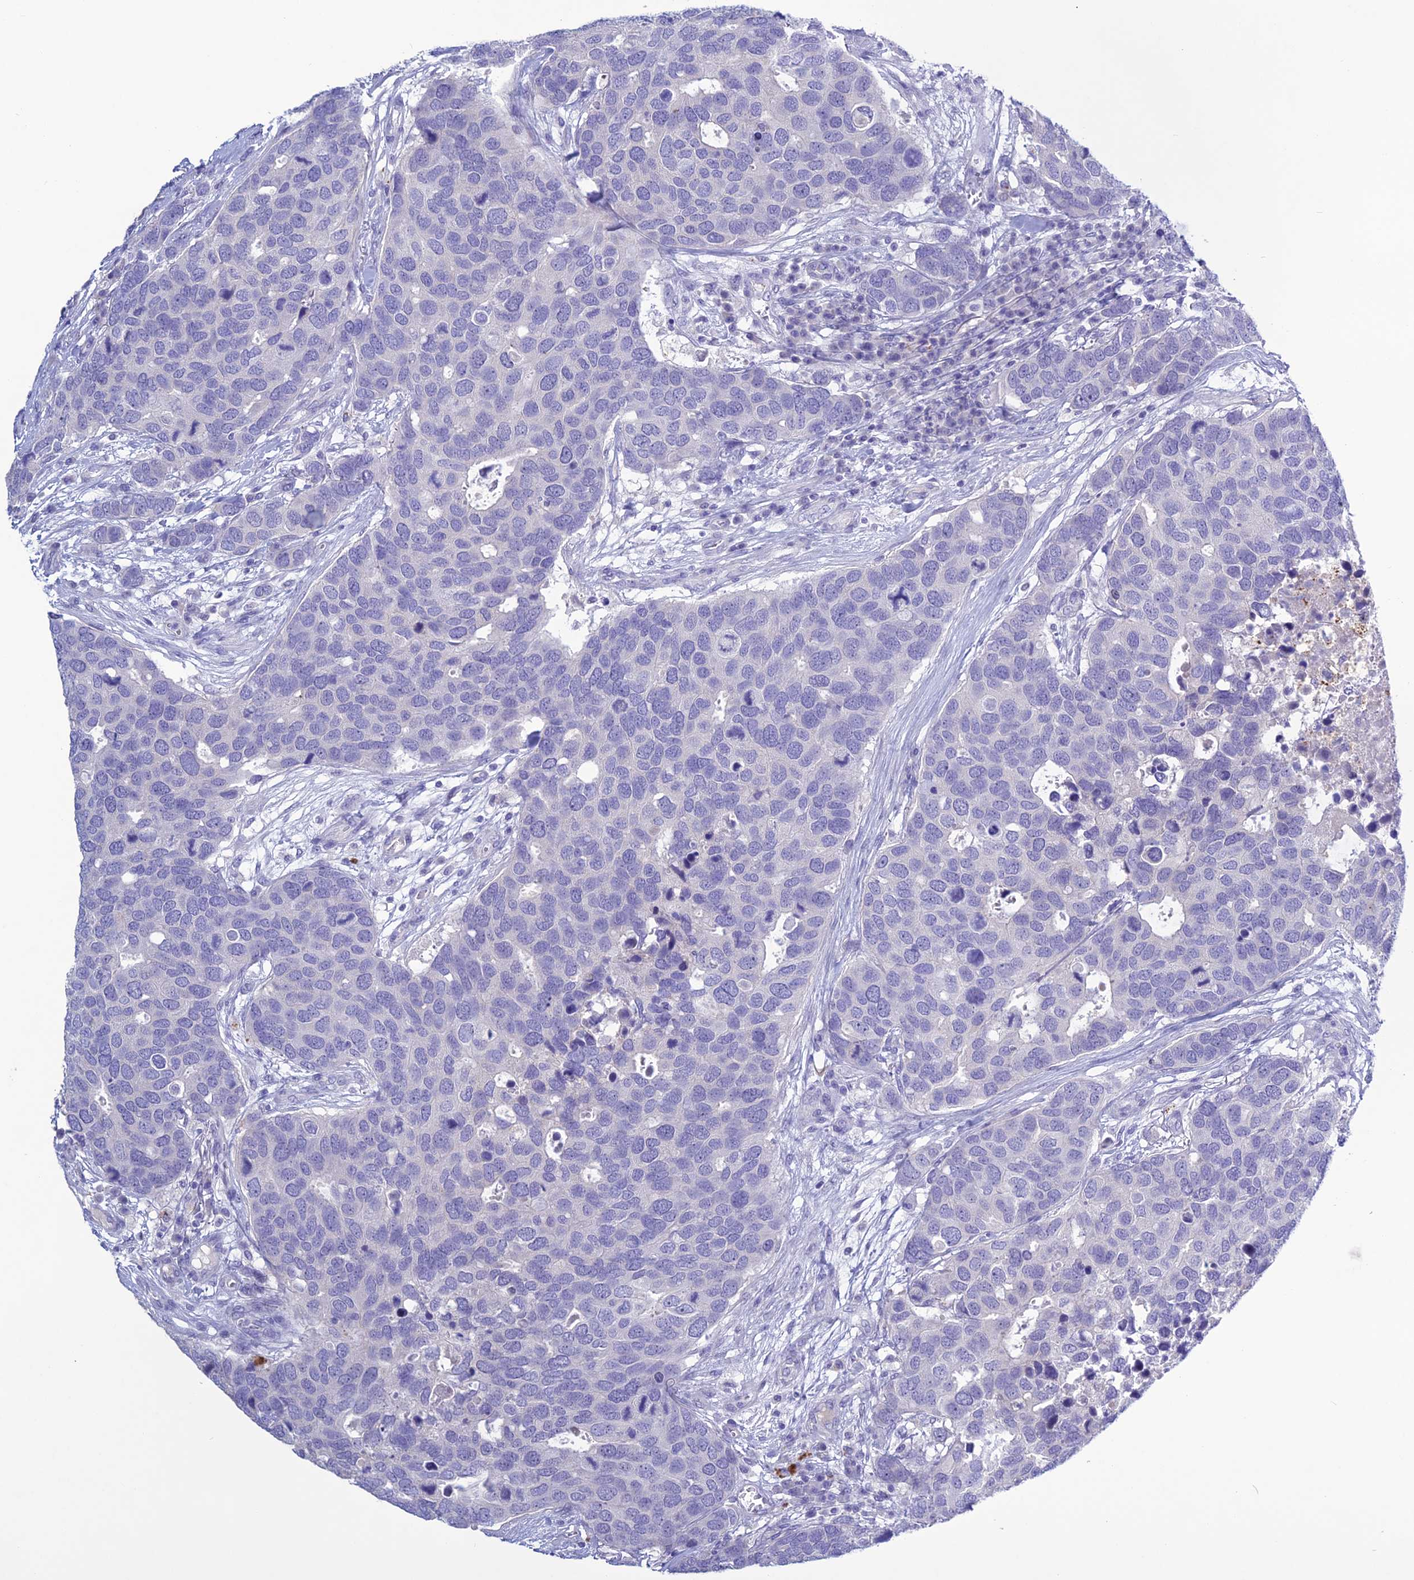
{"staining": {"intensity": "negative", "quantity": "none", "location": "none"}, "tissue": "breast cancer", "cell_type": "Tumor cells", "image_type": "cancer", "snomed": [{"axis": "morphology", "description": "Duct carcinoma"}, {"axis": "topography", "description": "Breast"}], "caption": "There is no significant staining in tumor cells of intraductal carcinoma (breast). (Stains: DAB (3,3'-diaminobenzidine) IHC with hematoxylin counter stain, Microscopy: brightfield microscopy at high magnification).", "gene": "CLEC2L", "patient": {"sex": "female", "age": 83}}